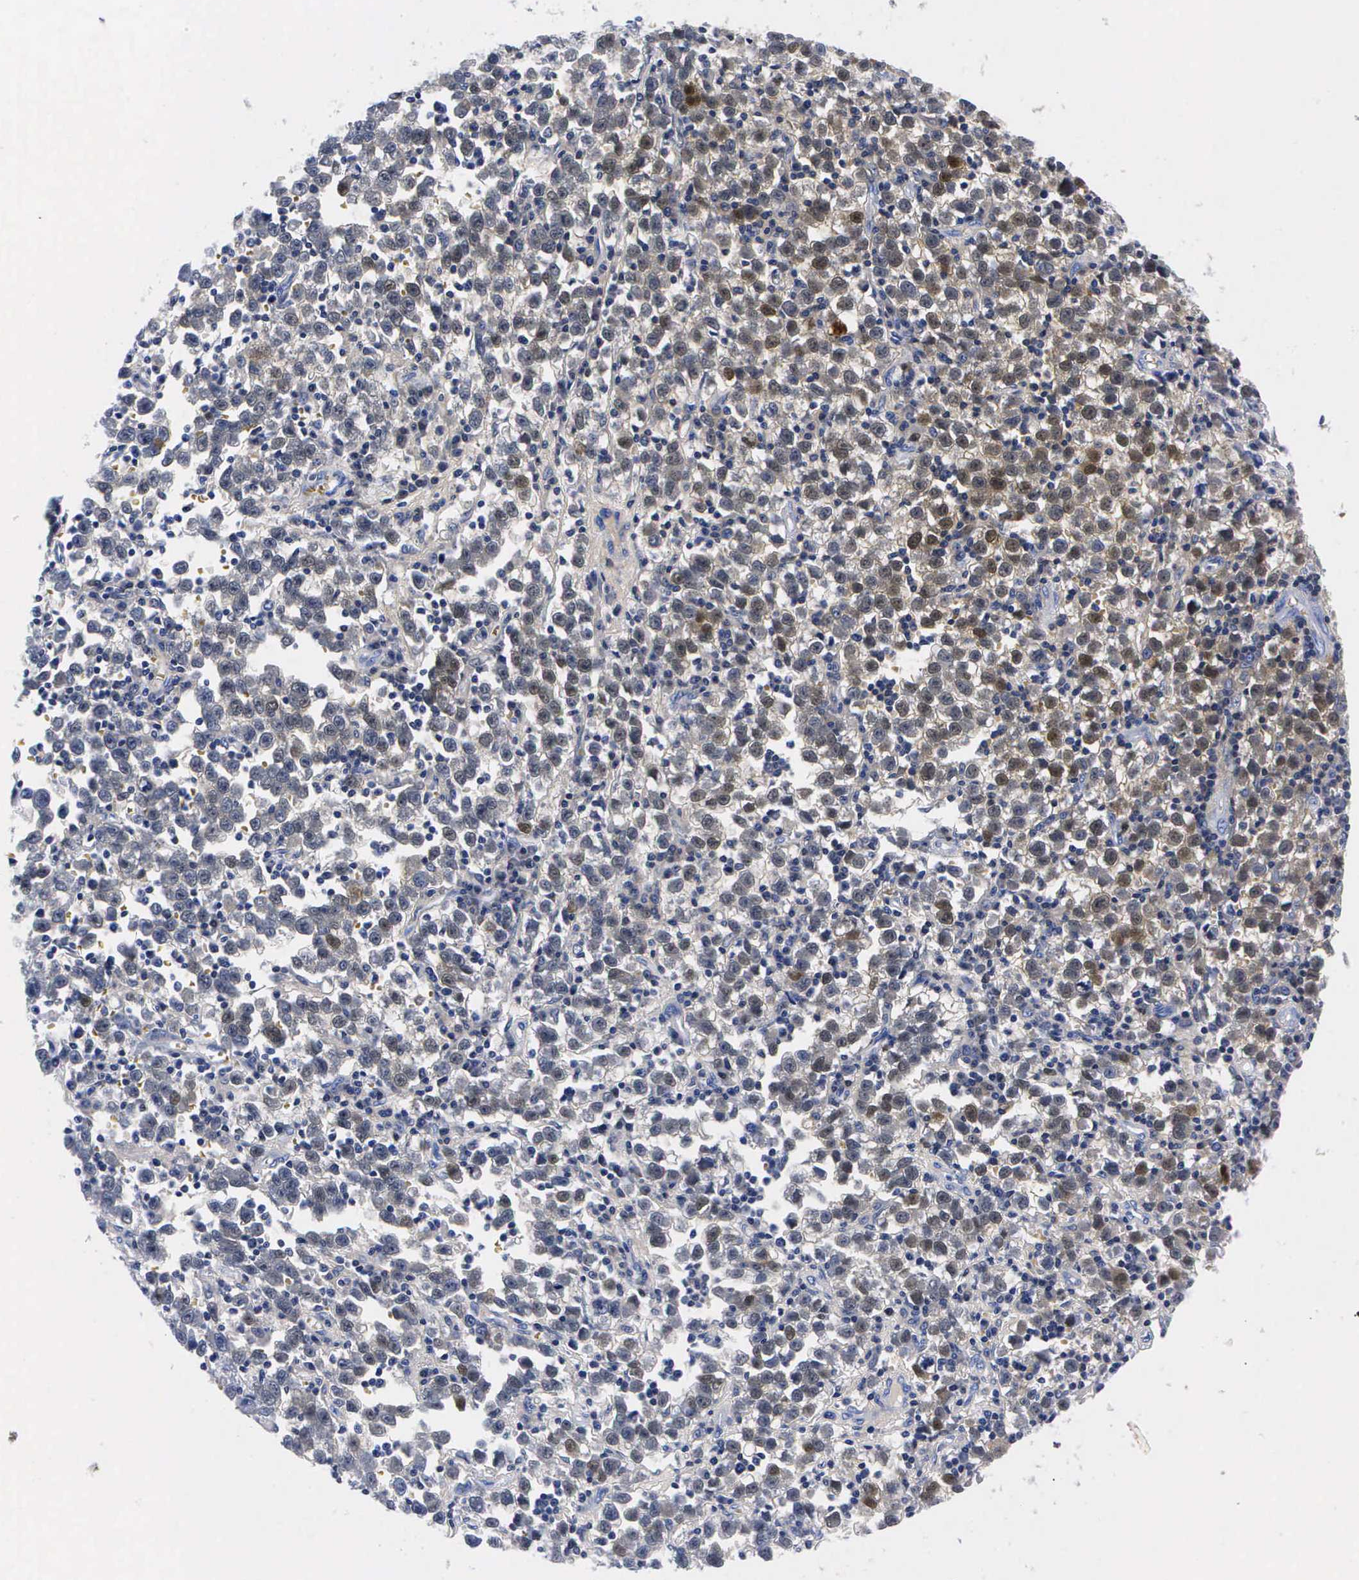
{"staining": {"intensity": "moderate", "quantity": ">75%", "location": "cytoplasmic/membranous"}, "tissue": "testis cancer", "cell_type": "Tumor cells", "image_type": "cancer", "snomed": [{"axis": "morphology", "description": "Seminoma, NOS"}, {"axis": "topography", "description": "Testis"}], "caption": "Seminoma (testis) was stained to show a protein in brown. There is medium levels of moderate cytoplasmic/membranous positivity in about >75% of tumor cells.", "gene": "ENO2", "patient": {"sex": "male", "age": 35}}